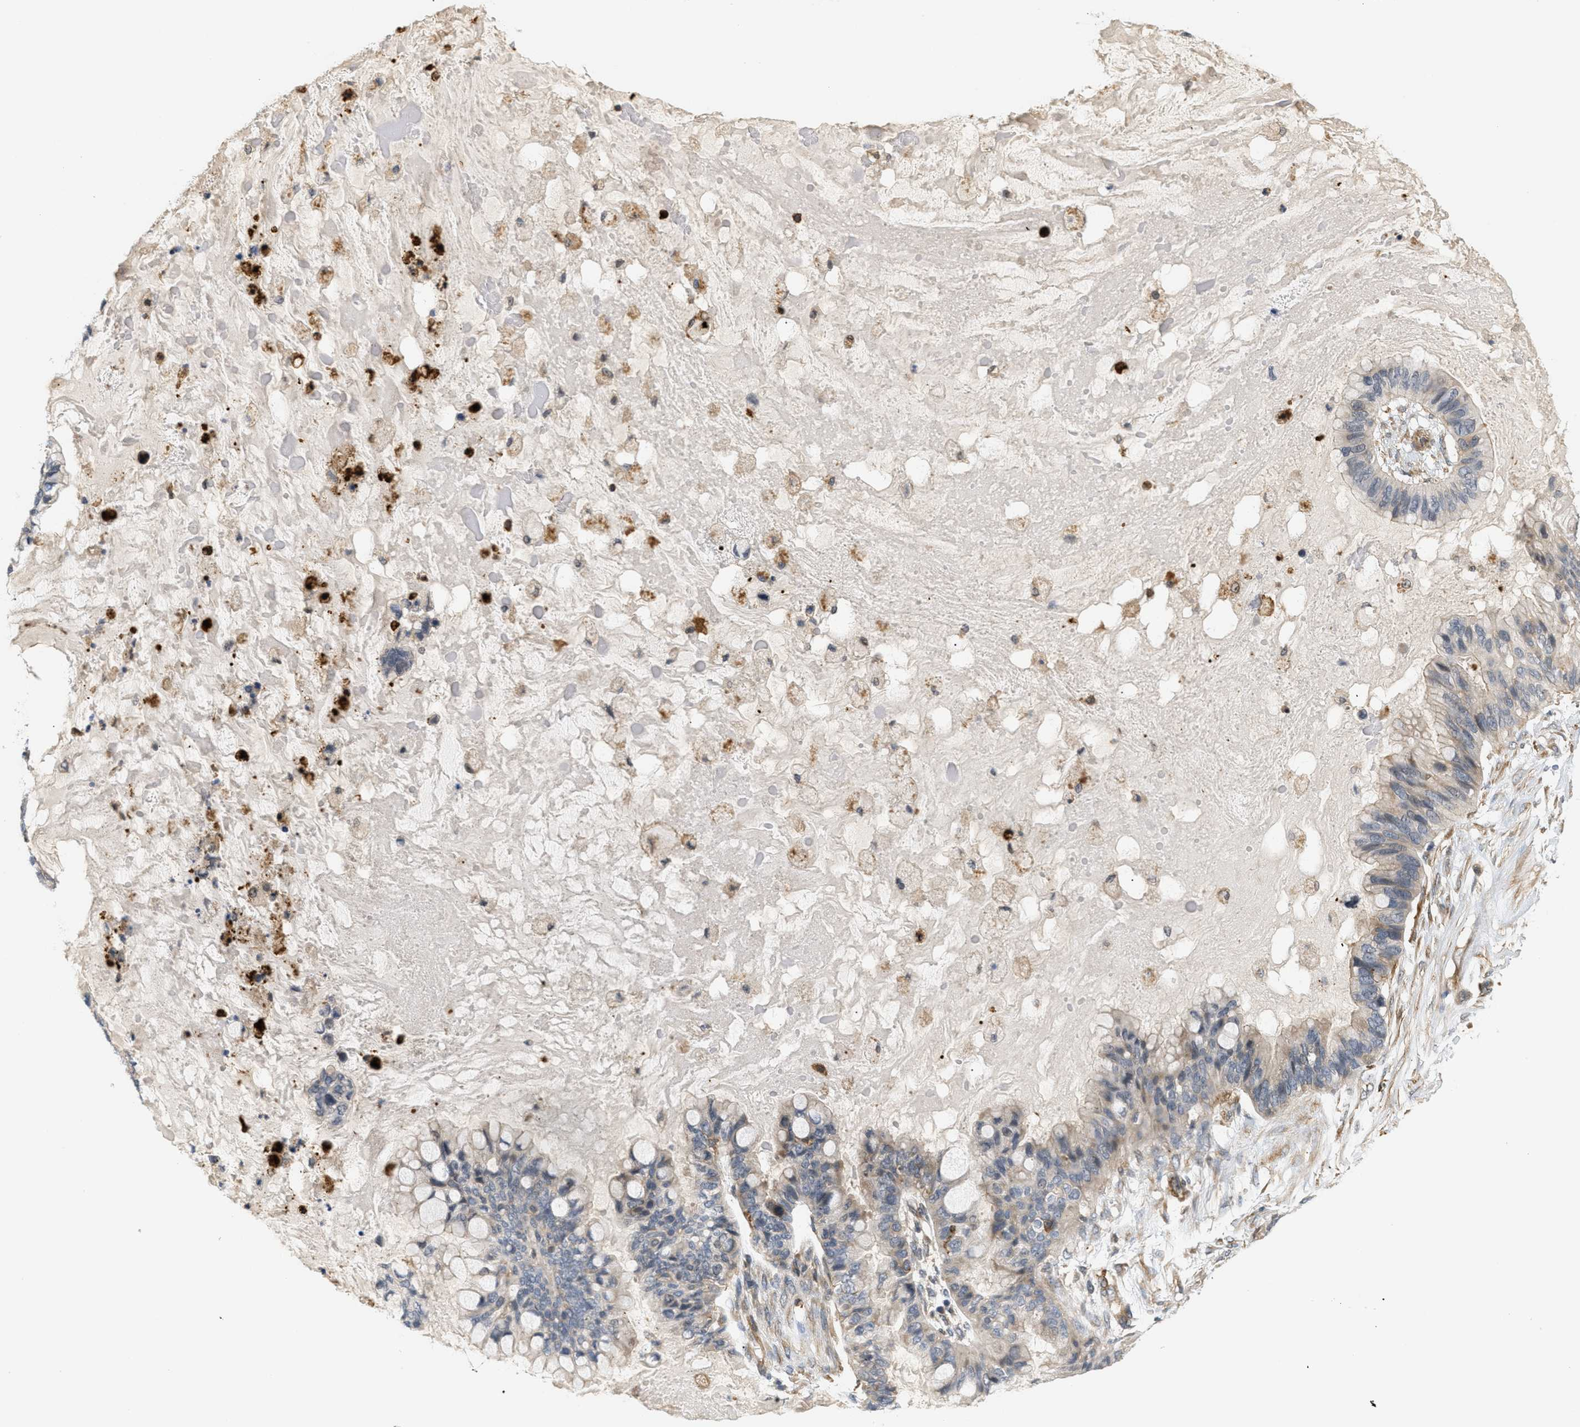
{"staining": {"intensity": "moderate", "quantity": "<25%", "location": "cytoplasmic/membranous"}, "tissue": "ovarian cancer", "cell_type": "Tumor cells", "image_type": "cancer", "snomed": [{"axis": "morphology", "description": "Cystadenocarcinoma, mucinous, NOS"}, {"axis": "topography", "description": "Ovary"}], "caption": "Human ovarian cancer stained with a protein marker demonstrates moderate staining in tumor cells.", "gene": "CORO2B", "patient": {"sex": "female", "age": 80}}